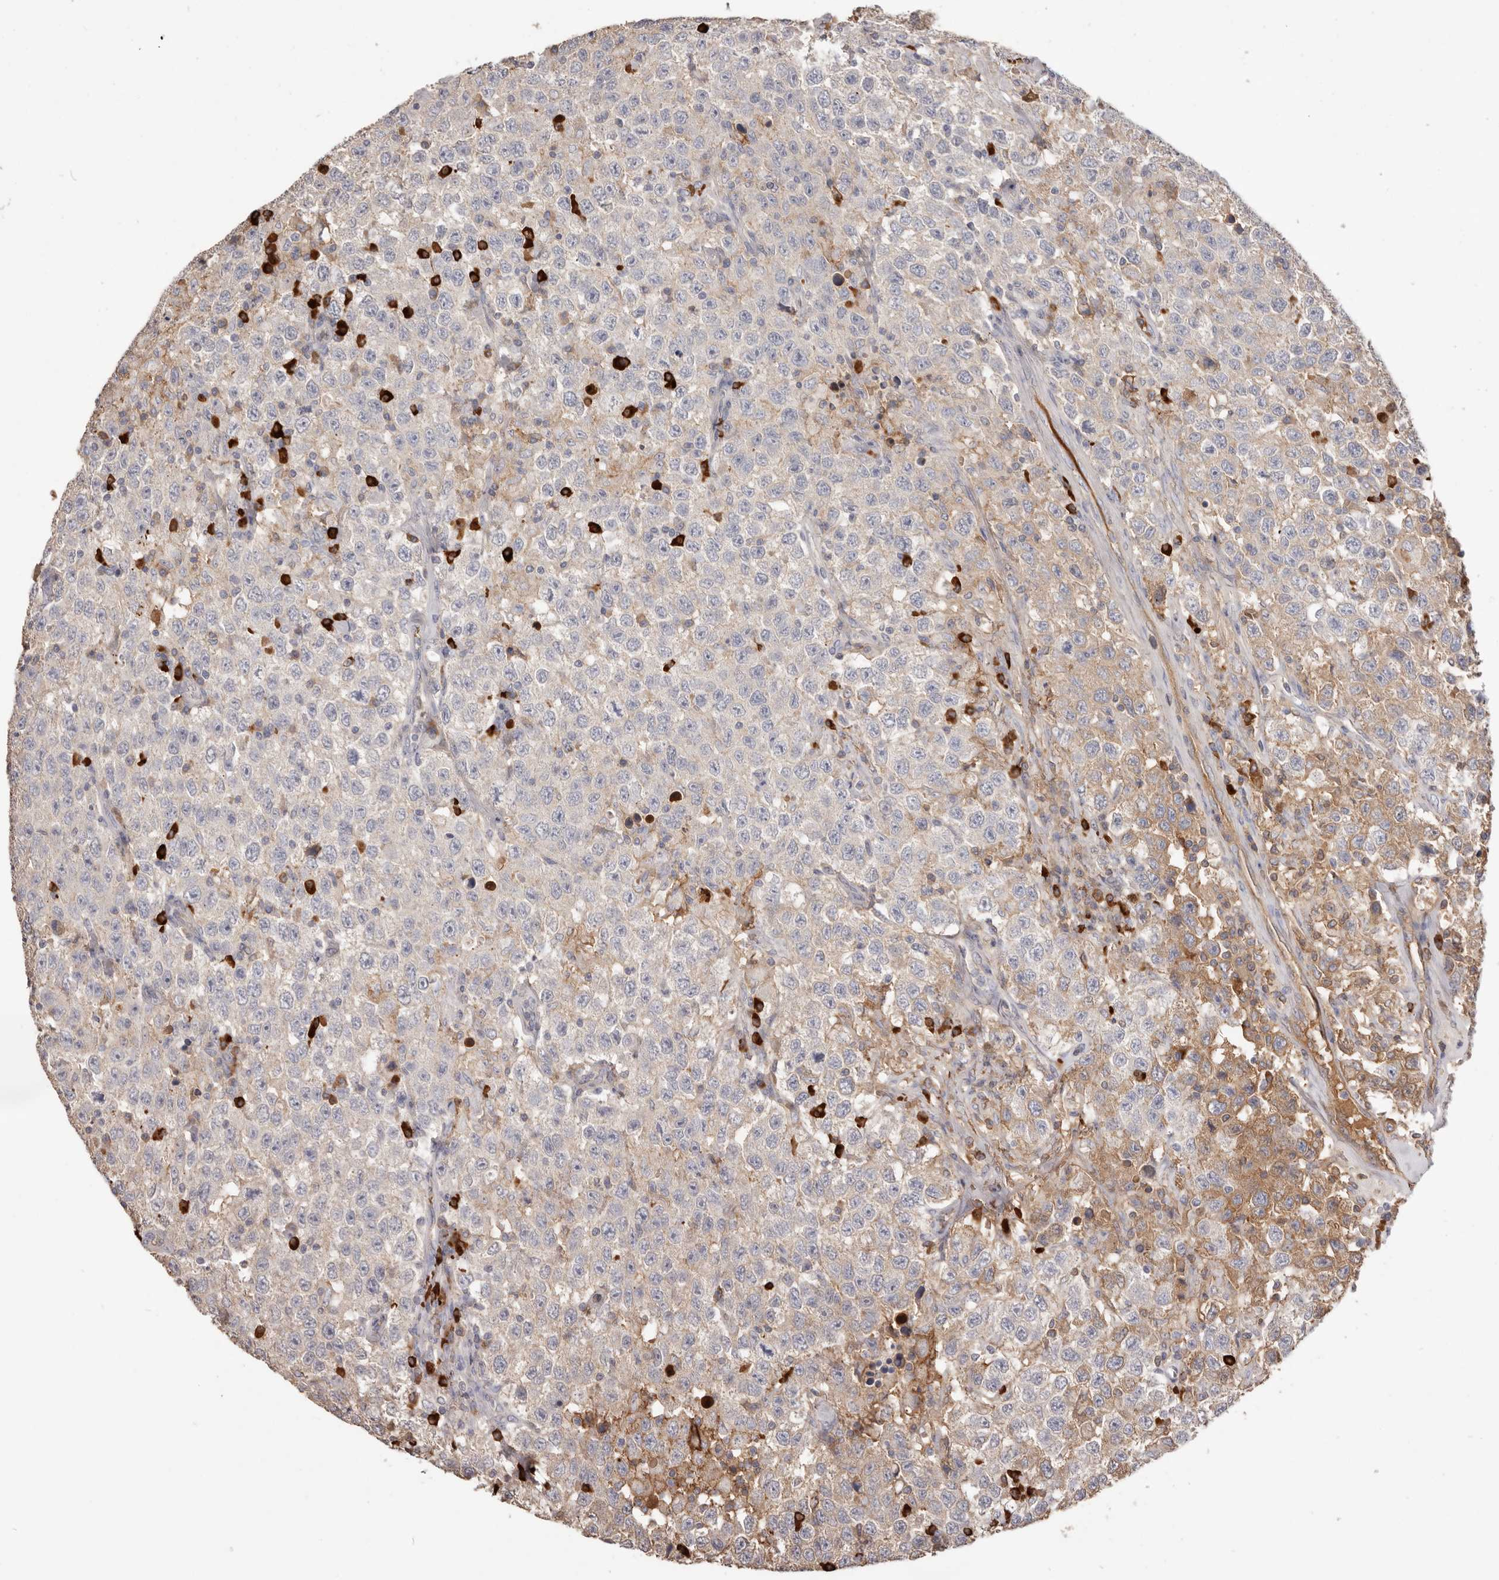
{"staining": {"intensity": "moderate", "quantity": "<25%", "location": "cytoplasmic/membranous"}, "tissue": "testis cancer", "cell_type": "Tumor cells", "image_type": "cancer", "snomed": [{"axis": "morphology", "description": "Seminoma, NOS"}, {"axis": "topography", "description": "Testis"}], "caption": "Protein positivity by IHC exhibits moderate cytoplasmic/membranous expression in approximately <25% of tumor cells in testis seminoma. Using DAB (3,3'-diaminobenzidine) (brown) and hematoxylin (blue) stains, captured at high magnification using brightfield microscopy.", "gene": "HCAR2", "patient": {"sex": "male", "age": 41}}